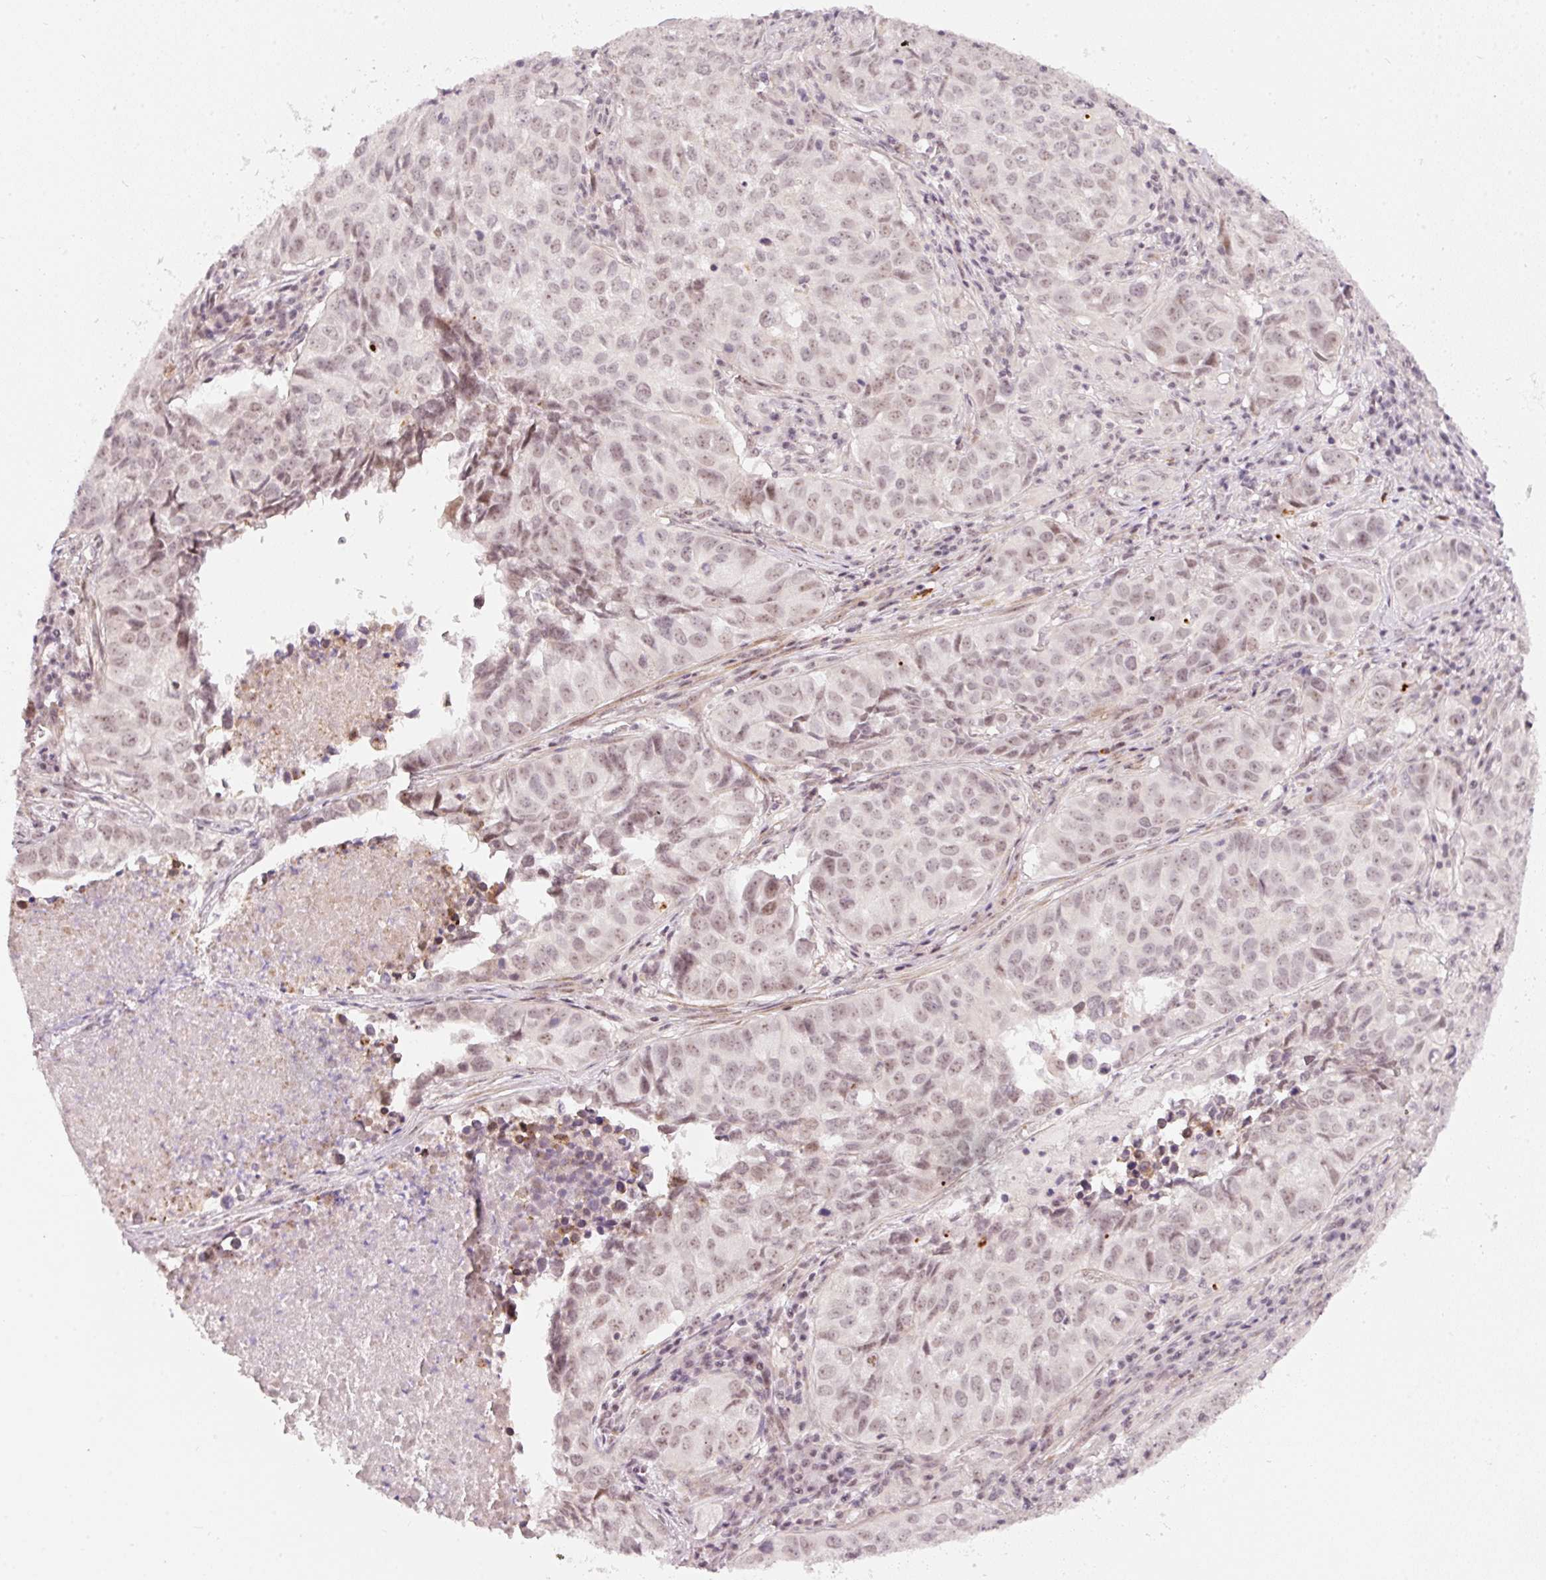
{"staining": {"intensity": "weak", "quantity": ">75%", "location": "nuclear"}, "tissue": "lung cancer", "cell_type": "Tumor cells", "image_type": "cancer", "snomed": [{"axis": "morphology", "description": "Adenocarcinoma, NOS"}, {"axis": "topography", "description": "Lung"}], "caption": "The image reveals a brown stain indicating the presence of a protein in the nuclear of tumor cells in lung adenocarcinoma.", "gene": "MXRA8", "patient": {"sex": "female", "age": 50}}